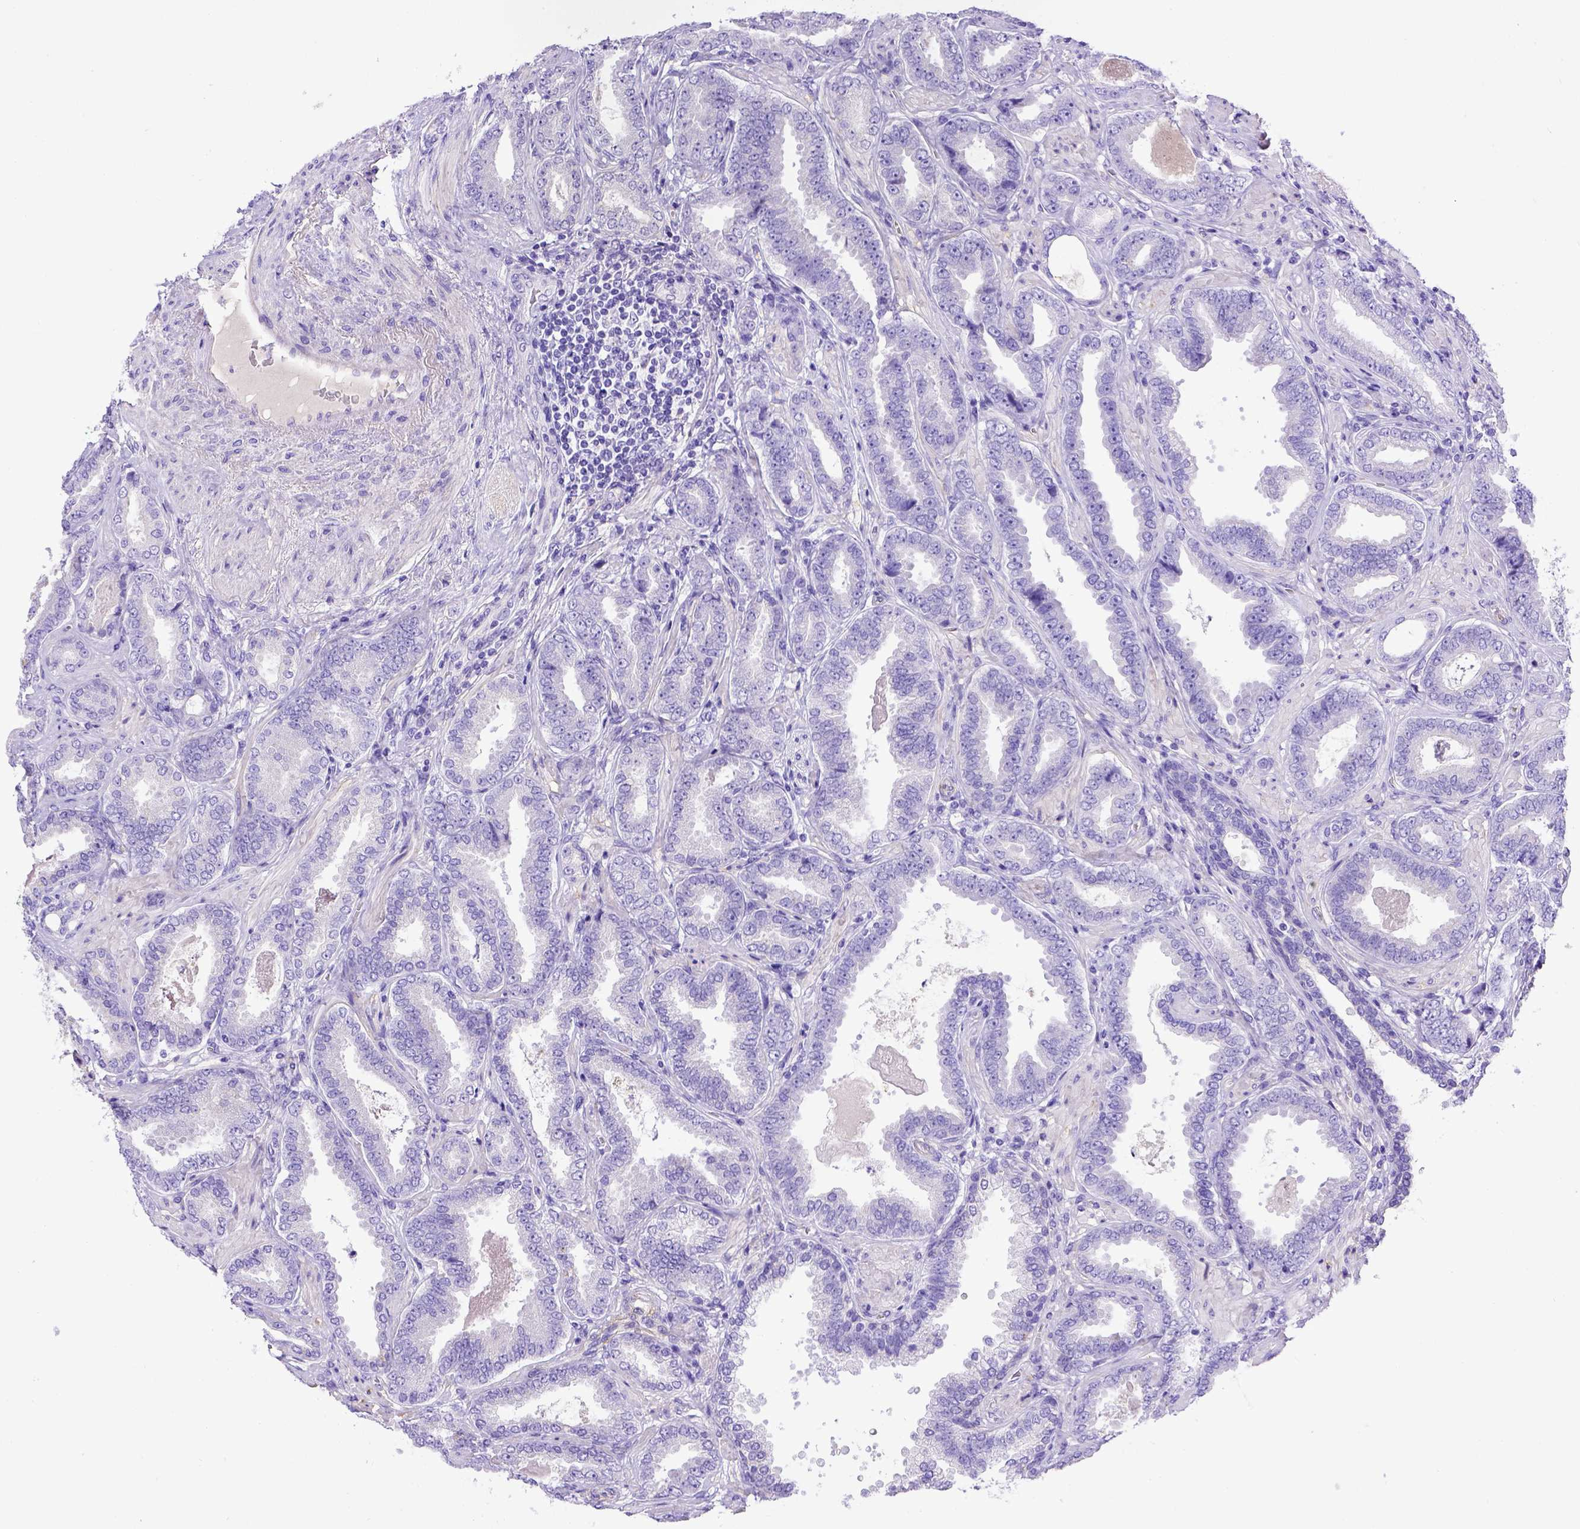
{"staining": {"intensity": "negative", "quantity": "none", "location": "none"}, "tissue": "prostate cancer", "cell_type": "Tumor cells", "image_type": "cancer", "snomed": [{"axis": "morphology", "description": "Adenocarcinoma, NOS"}, {"axis": "topography", "description": "Prostate"}], "caption": "Prostate cancer stained for a protein using IHC shows no expression tumor cells.", "gene": "LRRC18", "patient": {"sex": "male", "age": 64}}